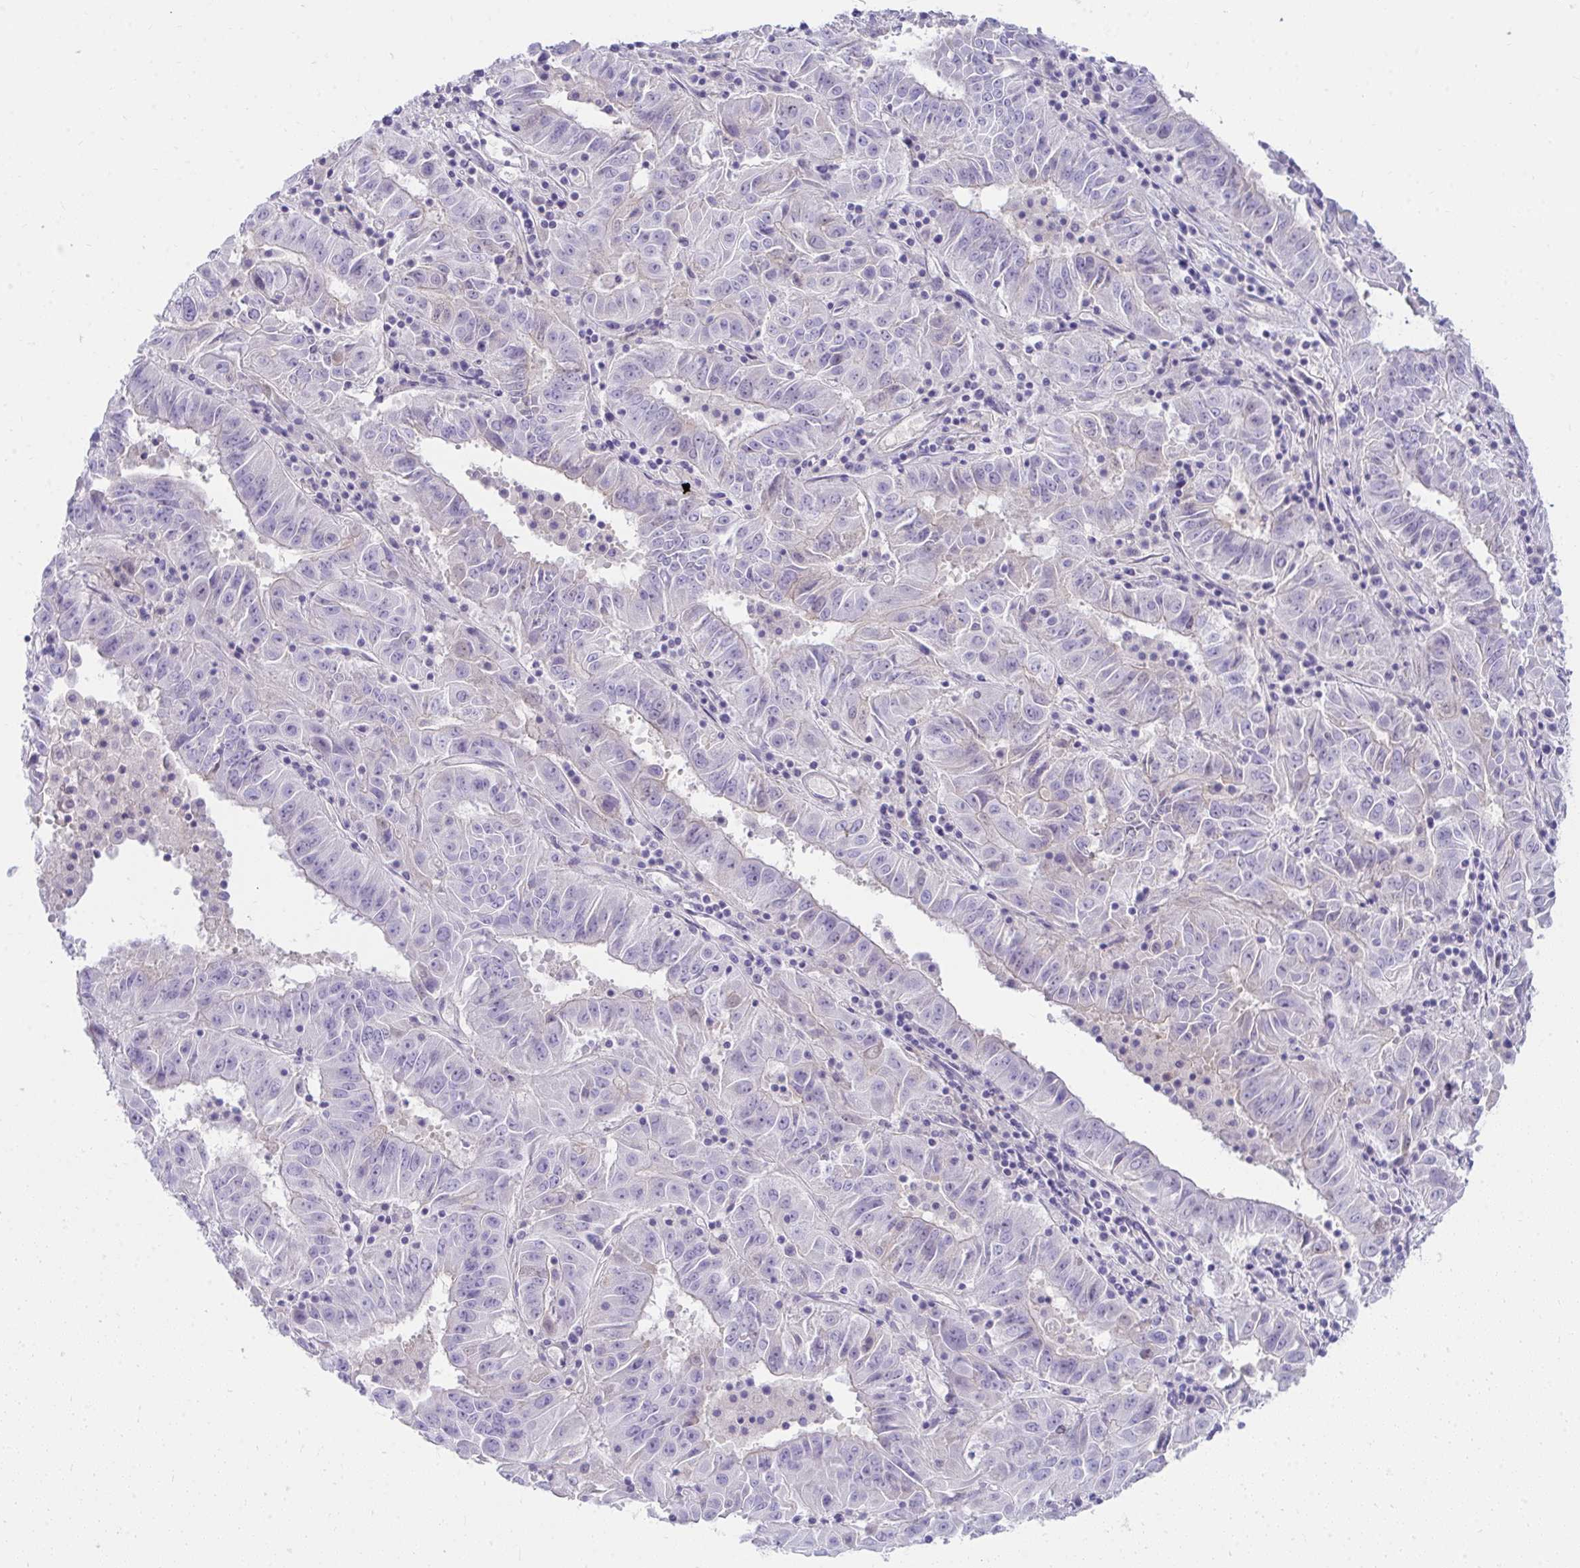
{"staining": {"intensity": "negative", "quantity": "none", "location": "none"}, "tissue": "pancreatic cancer", "cell_type": "Tumor cells", "image_type": "cancer", "snomed": [{"axis": "morphology", "description": "Adenocarcinoma, NOS"}, {"axis": "topography", "description": "Pancreas"}], "caption": "Tumor cells are negative for brown protein staining in pancreatic adenocarcinoma.", "gene": "LRRC36", "patient": {"sex": "male", "age": 63}}